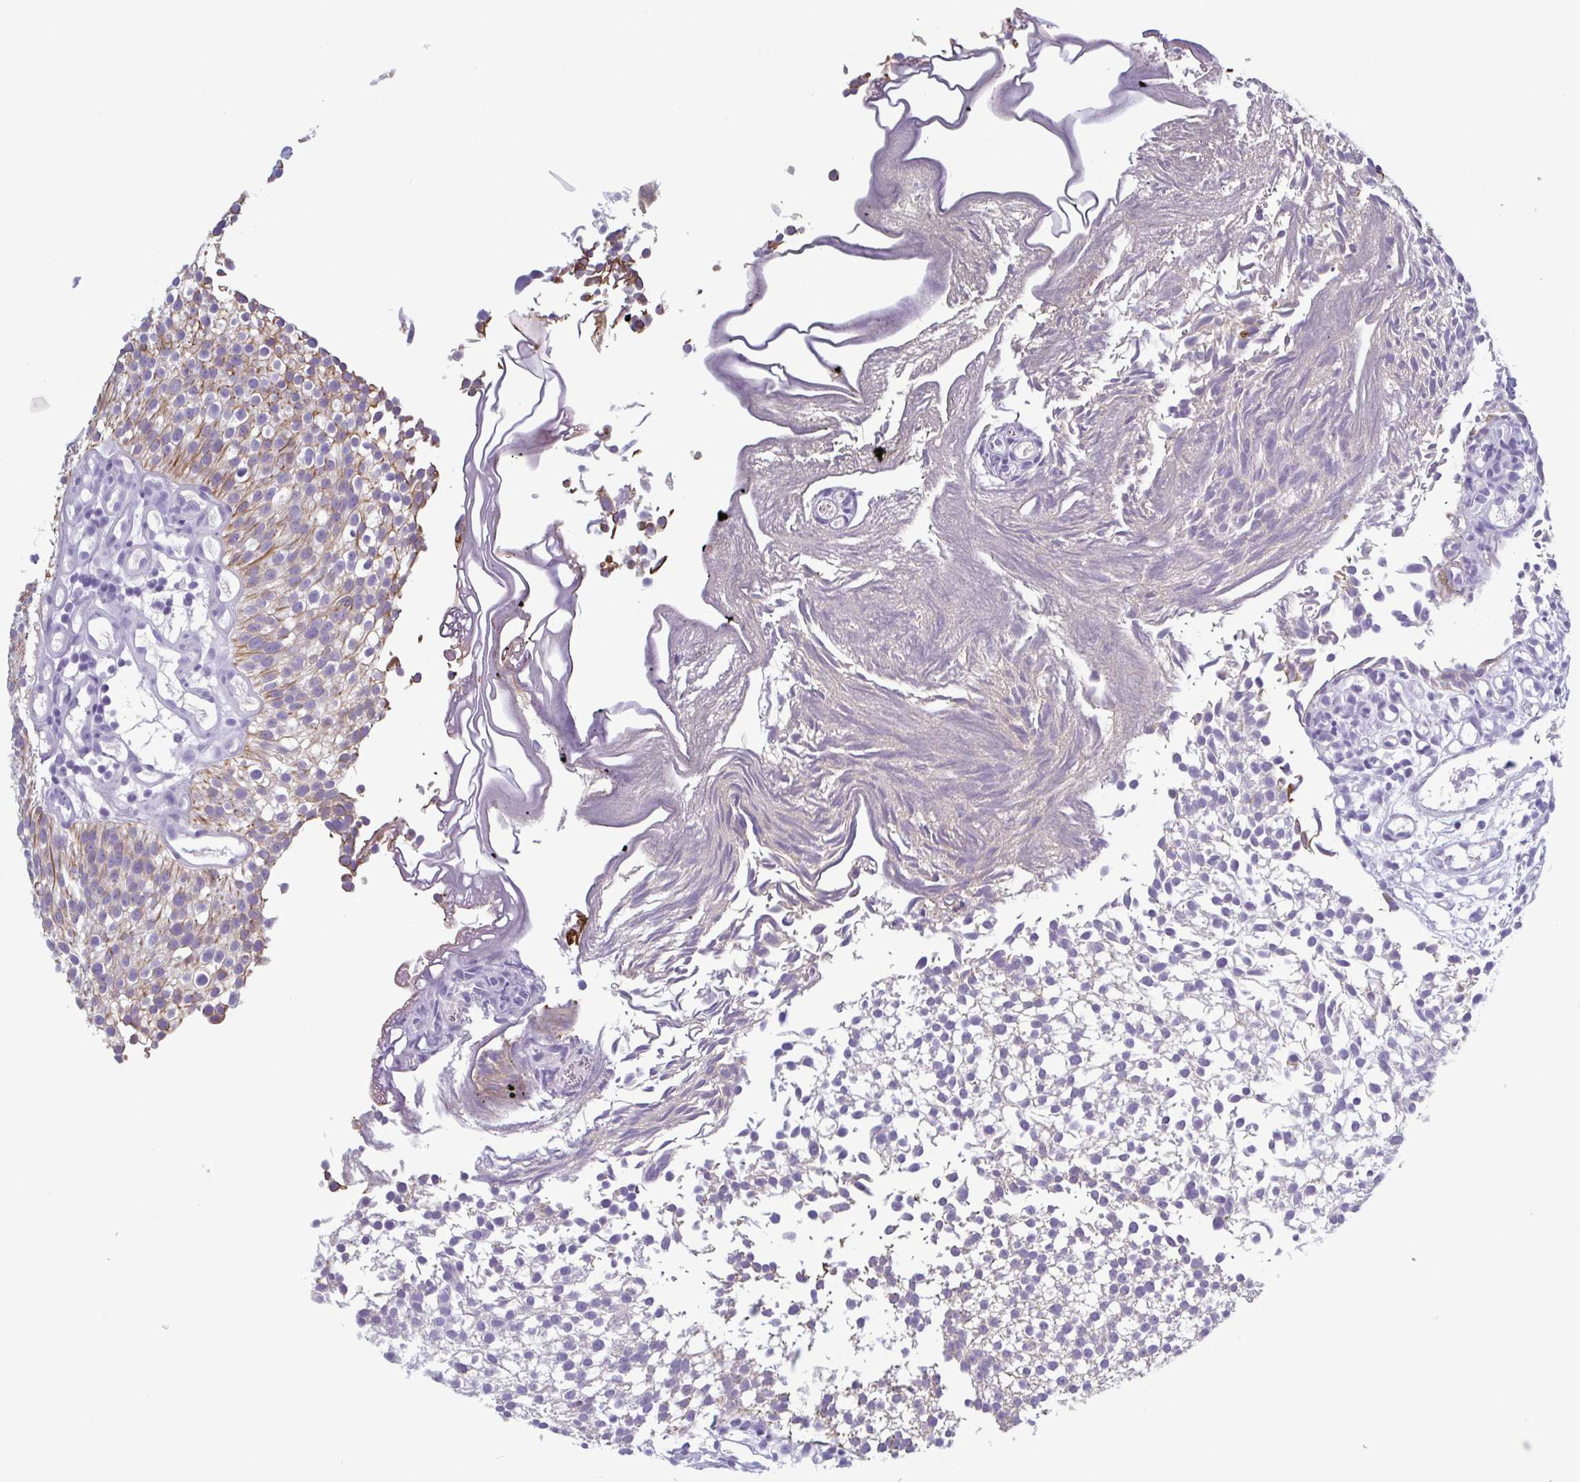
{"staining": {"intensity": "moderate", "quantity": "25%-75%", "location": "cytoplasmic/membranous"}, "tissue": "urothelial cancer", "cell_type": "Tumor cells", "image_type": "cancer", "snomed": [{"axis": "morphology", "description": "Urothelial carcinoma, Low grade"}, {"axis": "topography", "description": "Urinary bladder"}], "caption": "The immunohistochemical stain highlights moderate cytoplasmic/membranous positivity in tumor cells of urothelial cancer tissue.", "gene": "KRT10", "patient": {"sex": "male", "age": 70}}